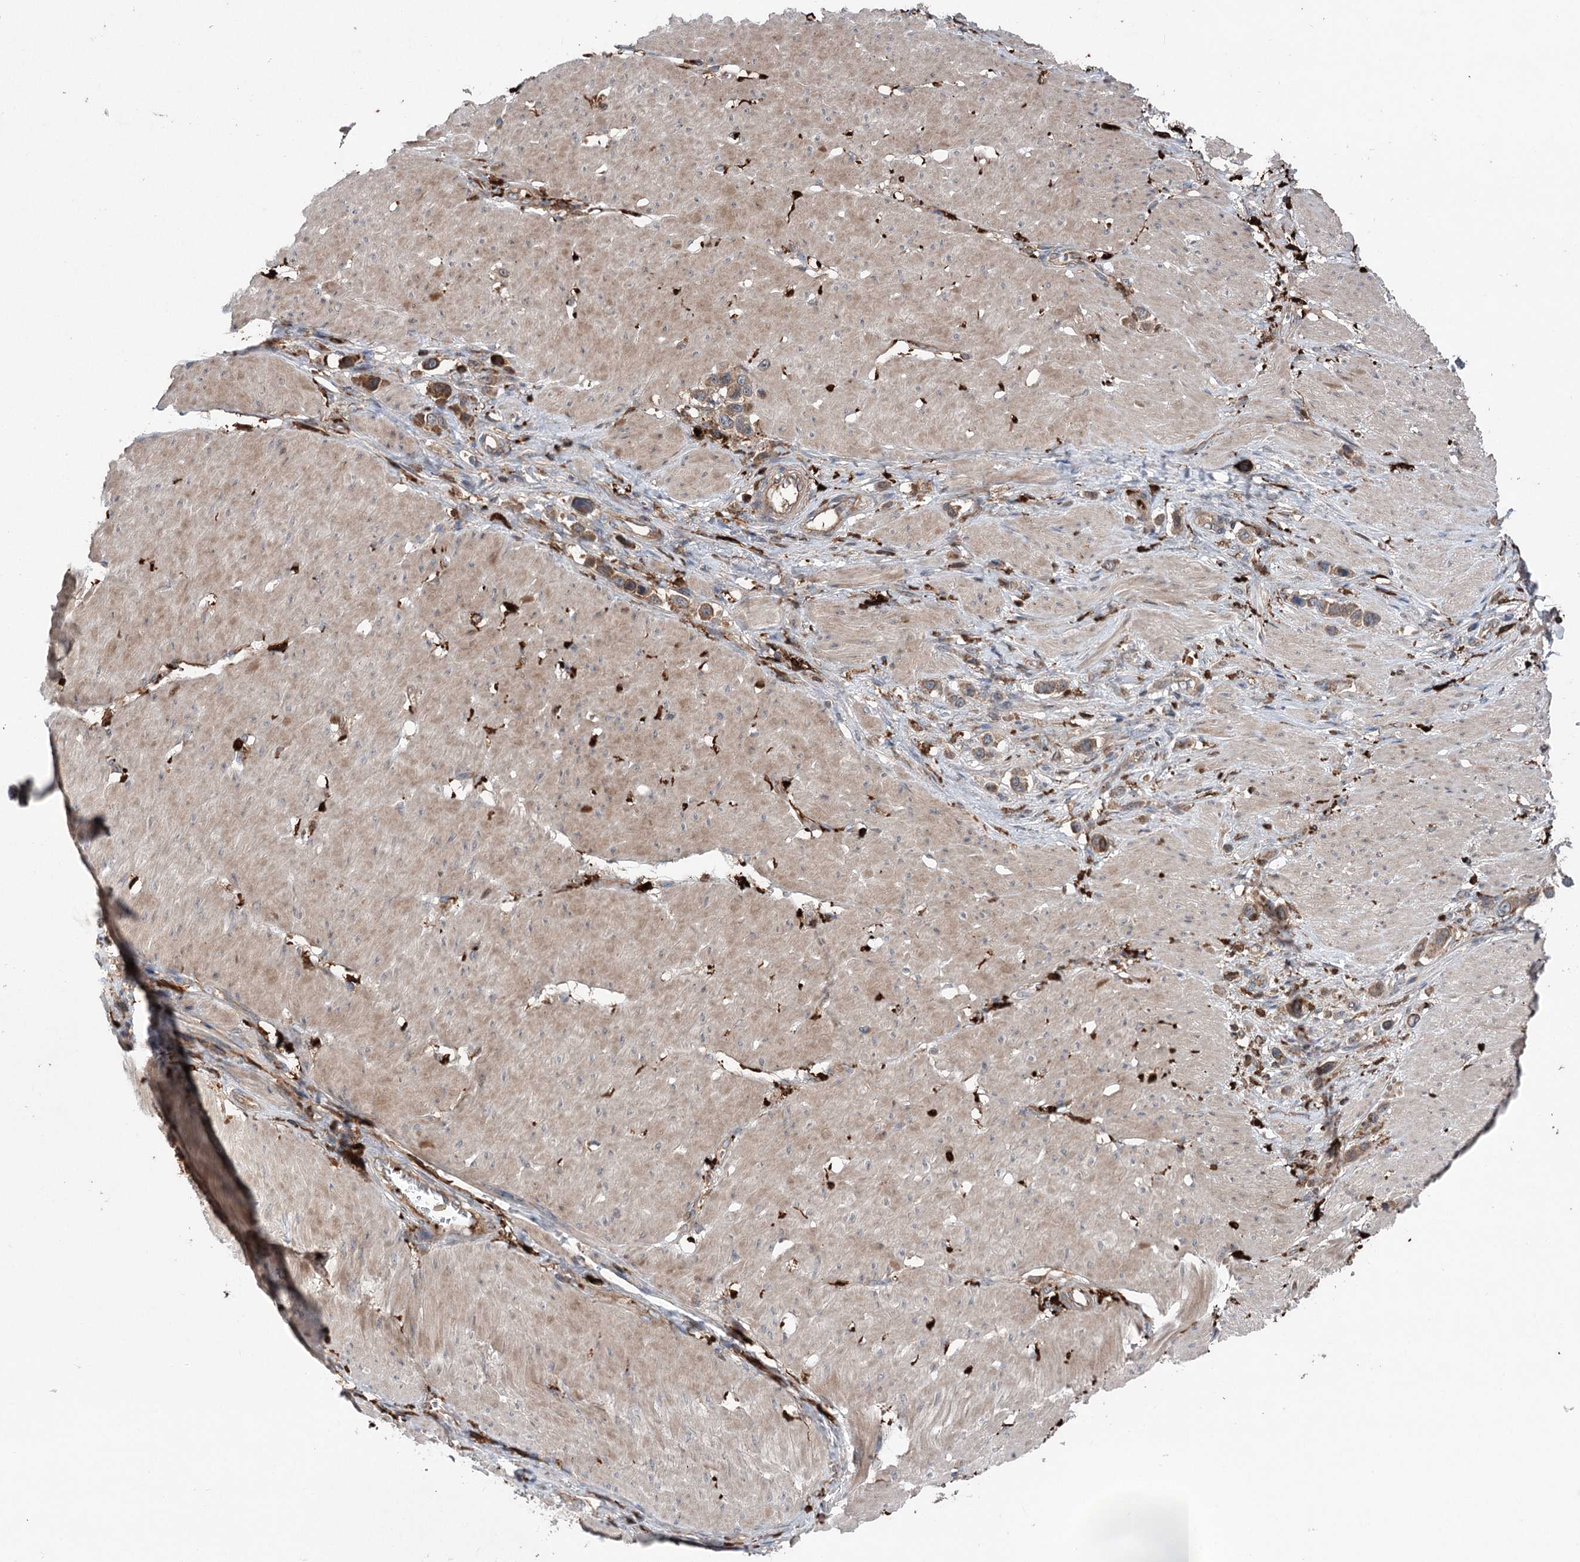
{"staining": {"intensity": "moderate", "quantity": ">75%", "location": "cytoplasmic/membranous"}, "tissue": "stomach cancer", "cell_type": "Tumor cells", "image_type": "cancer", "snomed": [{"axis": "morphology", "description": "Normal tissue, NOS"}, {"axis": "morphology", "description": "Adenocarcinoma, NOS"}, {"axis": "topography", "description": "Stomach, upper"}, {"axis": "topography", "description": "Stomach"}], "caption": "Immunohistochemical staining of human stomach cancer (adenocarcinoma) demonstrates medium levels of moderate cytoplasmic/membranous positivity in approximately >75% of tumor cells.", "gene": "PPP1R21", "patient": {"sex": "female", "age": 65}}